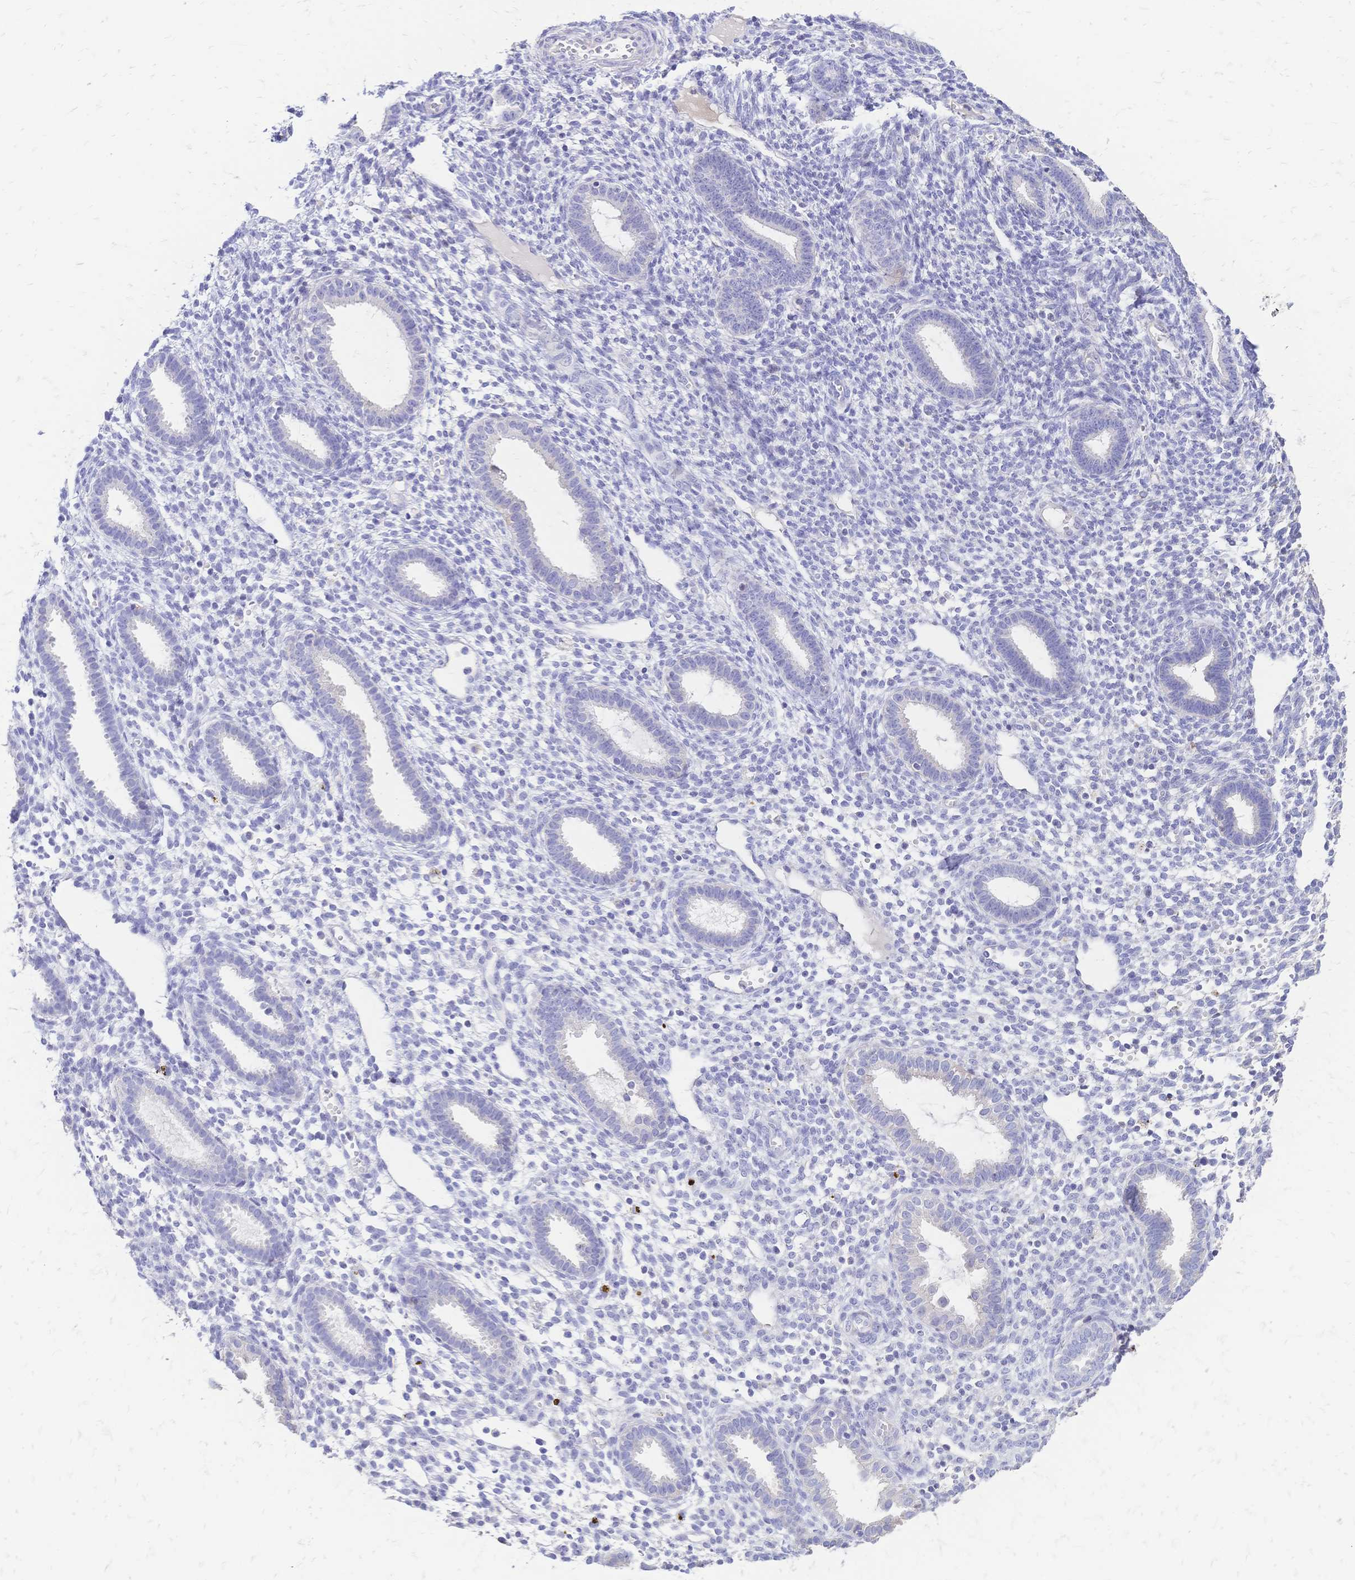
{"staining": {"intensity": "negative", "quantity": "none", "location": "none"}, "tissue": "endometrium", "cell_type": "Cells in endometrial stroma", "image_type": "normal", "snomed": [{"axis": "morphology", "description": "Normal tissue, NOS"}, {"axis": "topography", "description": "Endometrium"}], "caption": "Immunohistochemical staining of benign human endometrium exhibits no significant staining in cells in endometrial stroma.", "gene": "IL2RA", "patient": {"sex": "female", "age": 36}}